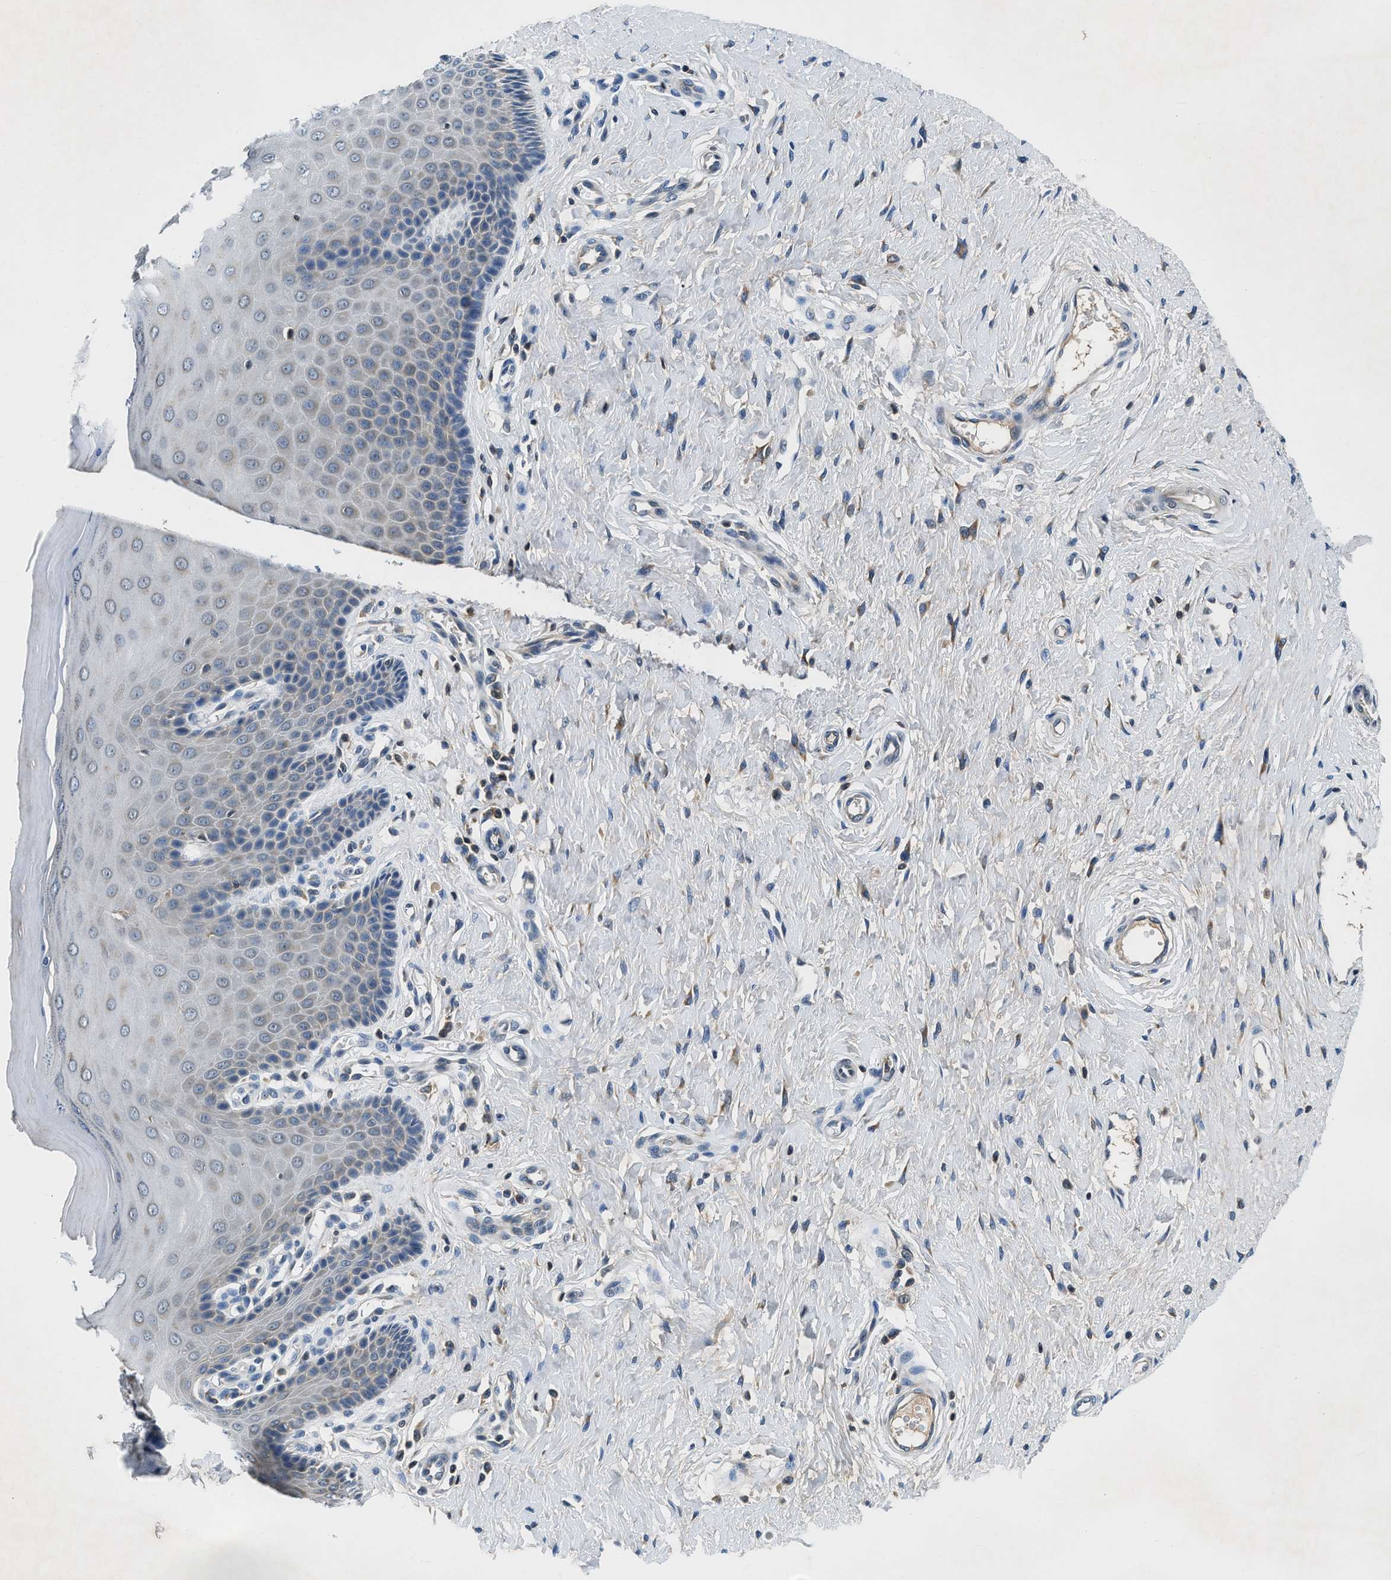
{"staining": {"intensity": "weak", "quantity": "25%-75%", "location": "cytoplasmic/membranous"}, "tissue": "cervix", "cell_type": "Glandular cells", "image_type": "normal", "snomed": [{"axis": "morphology", "description": "Normal tissue, NOS"}, {"axis": "topography", "description": "Cervix"}], "caption": "About 25%-75% of glandular cells in normal cervix show weak cytoplasmic/membranous protein expression as visualized by brown immunohistochemical staining.", "gene": "PAFAH2", "patient": {"sex": "female", "age": 55}}